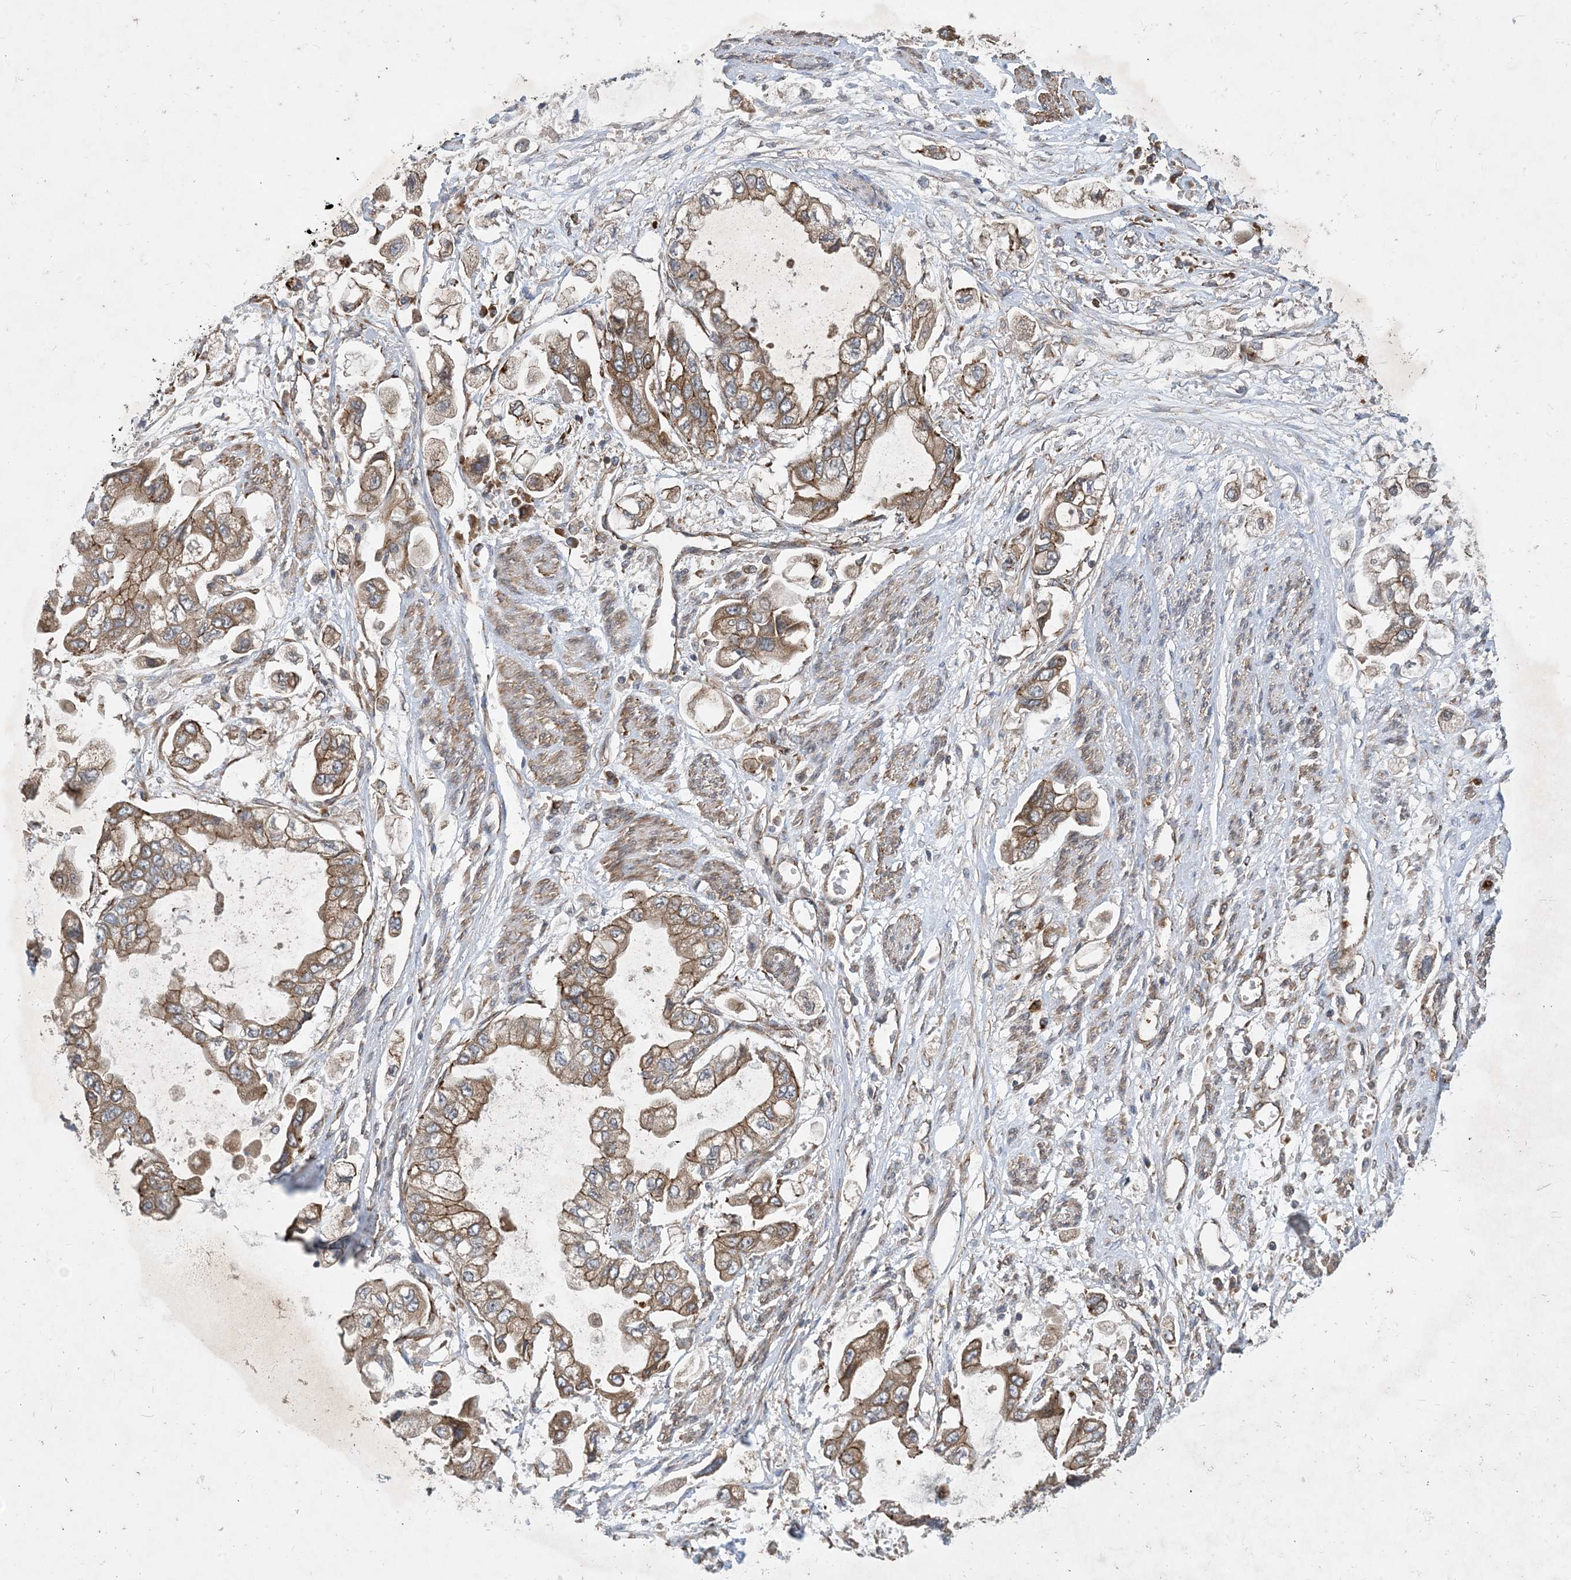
{"staining": {"intensity": "moderate", "quantity": ">75%", "location": "cytoplasmic/membranous"}, "tissue": "stomach cancer", "cell_type": "Tumor cells", "image_type": "cancer", "snomed": [{"axis": "morphology", "description": "Adenocarcinoma, NOS"}, {"axis": "topography", "description": "Stomach"}], "caption": "A micrograph of stomach cancer stained for a protein demonstrates moderate cytoplasmic/membranous brown staining in tumor cells.", "gene": "OTOP1", "patient": {"sex": "male", "age": 62}}